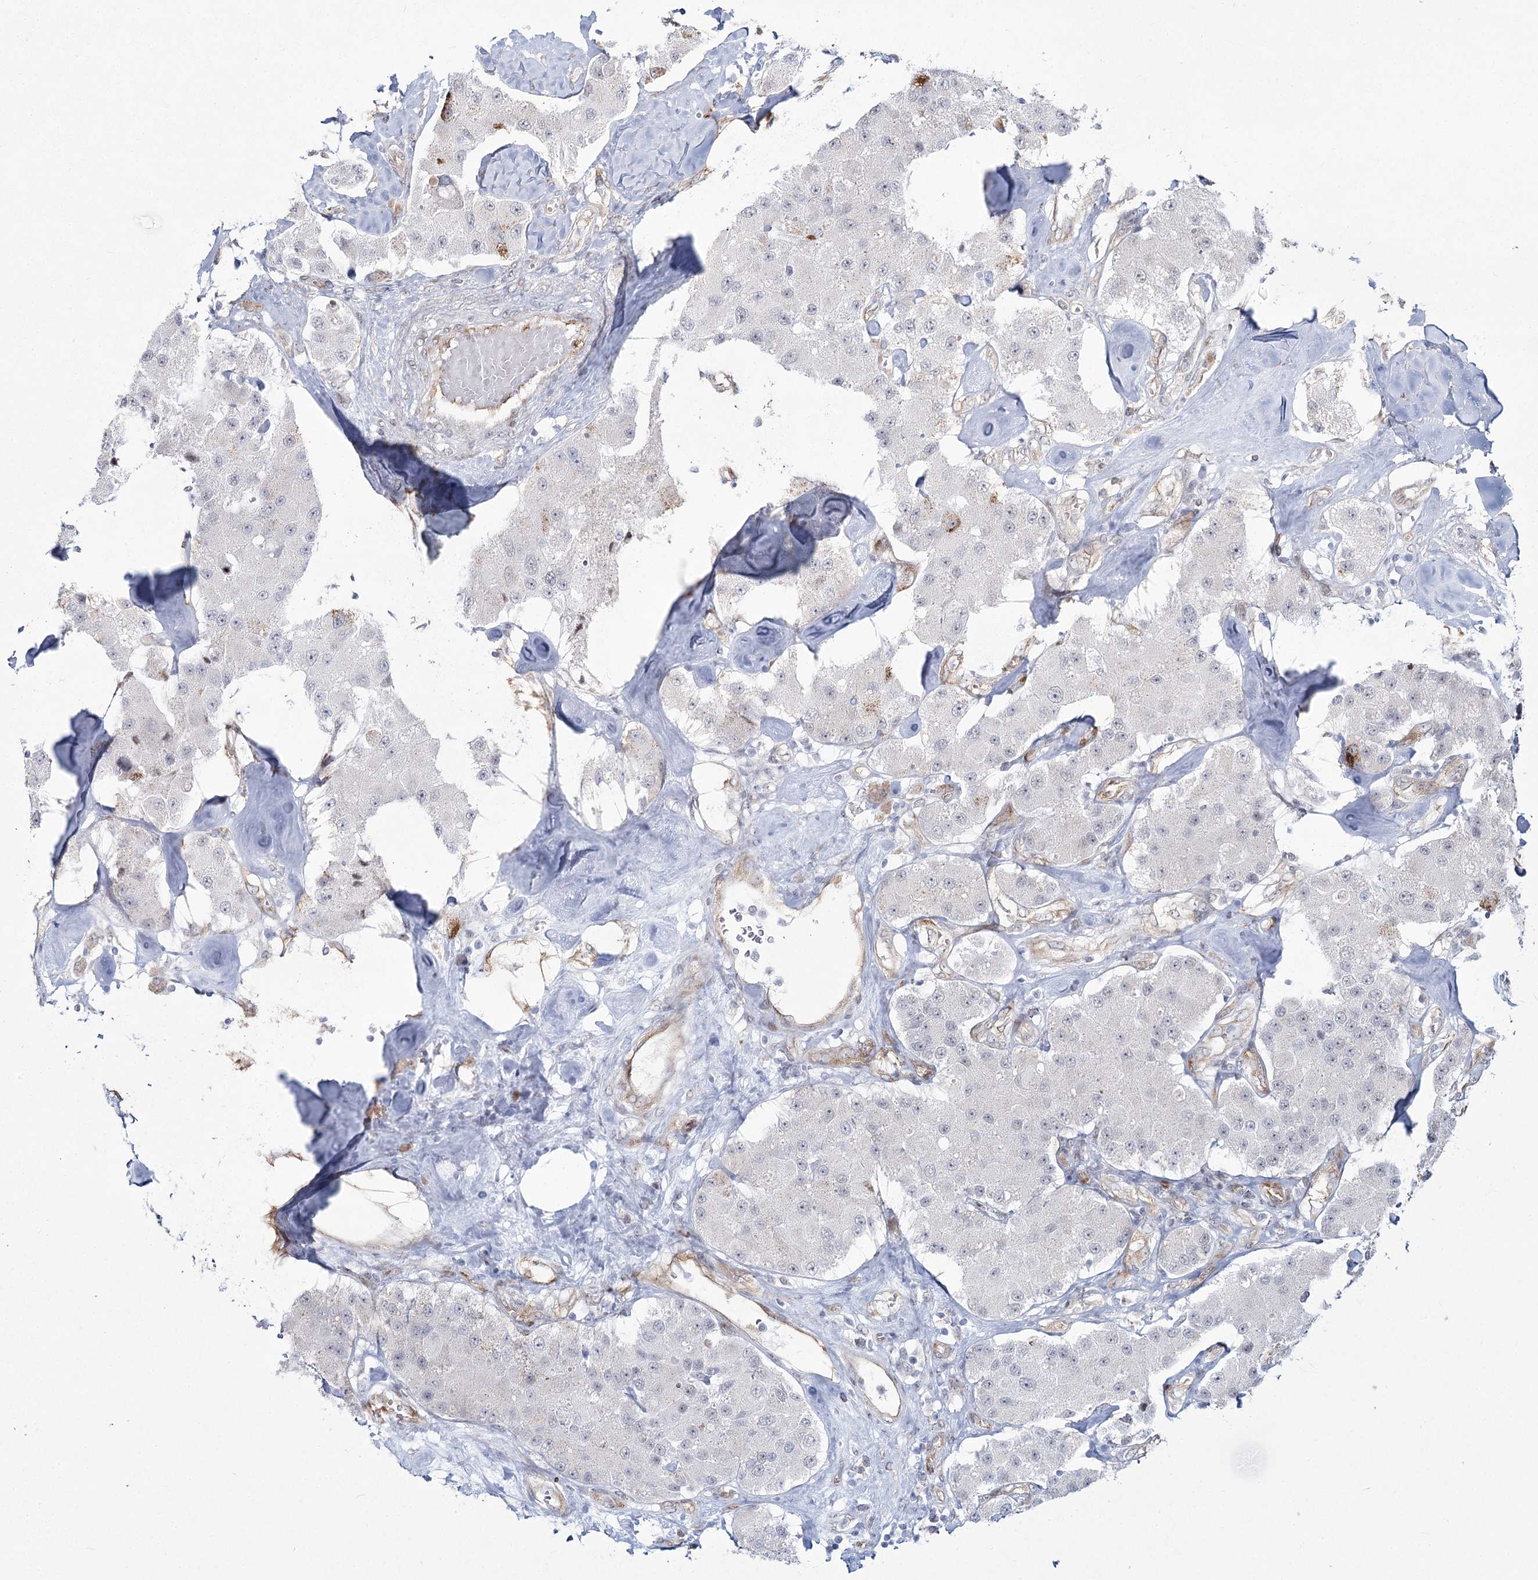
{"staining": {"intensity": "negative", "quantity": "none", "location": "none"}, "tissue": "carcinoid", "cell_type": "Tumor cells", "image_type": "cancer", "snomed": [{"axis": "morphology", "description": "Carcinoid, malignant, NOS"}, {"axis": "topography", "description": "Pancreas"}], "caption": "Protein analysis of carcinoid (malignant) reveals no significant staining in tumor cells.", "gene": "YBX3", "patient": {"sex": "male", "age": 41}}